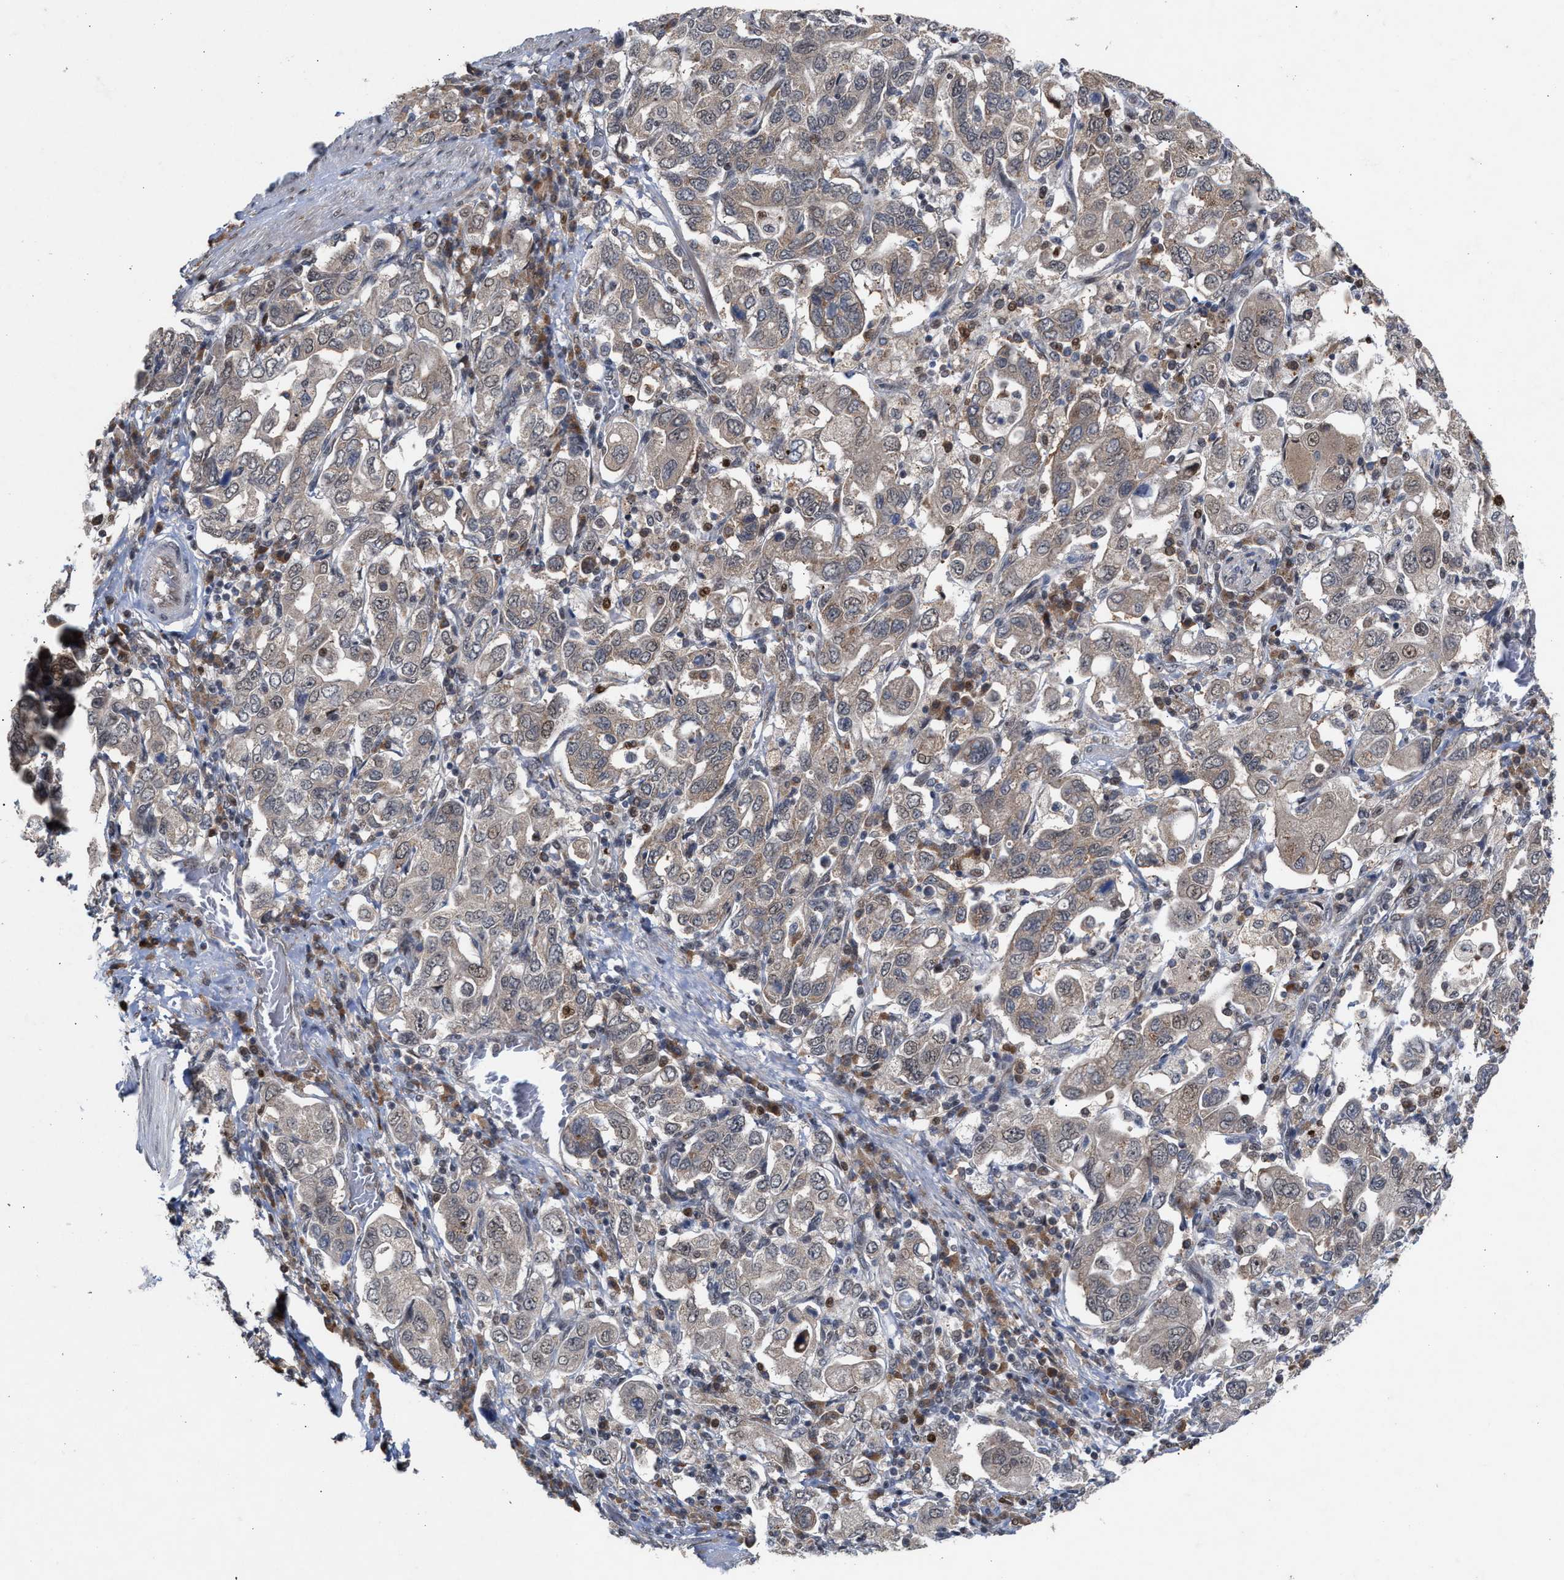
{"staining": {"intensity": "weak", "quantity": ">75%", "location": "cytoplasmic/membranous"}, "tissue": "stomach cancer", "cell_type": "Tumor cells", "image_type": "cancer", "snomed": [{"axis": "morphology", "description": "Adenocarcinoma, NOS"}, {"axis": "topography", "description": "Stomach, upper"}], "caption": "Protein expression analysis of human stomach adenocarcinoma reveals weak cytoplasmic/membranous expression in approximately >75% of tumor cells.", "gene": "MKNK2", "patient": {"sex": "male", "age": 62}}